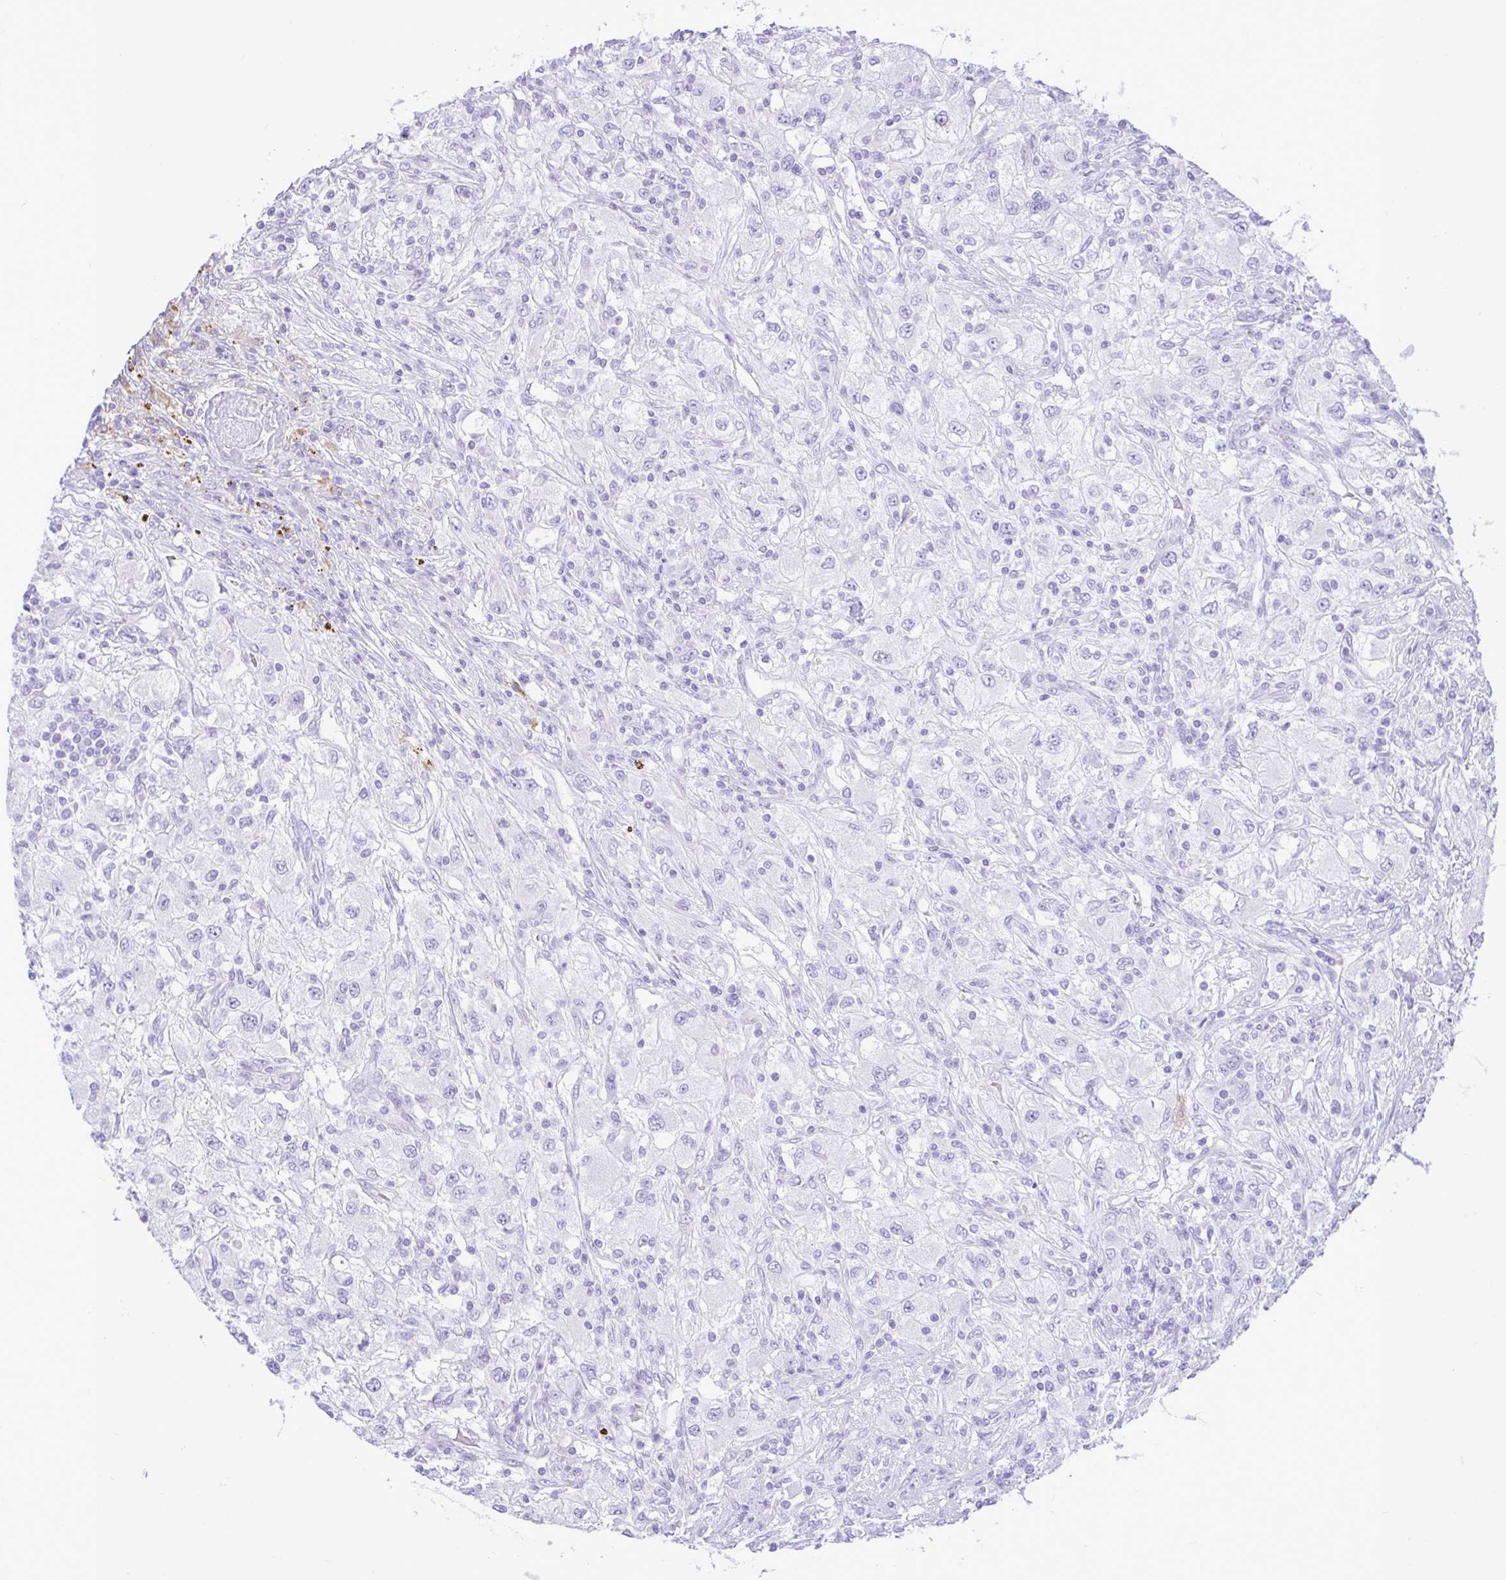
{"staining": {"intensity": "negative", "quantity": "none", "location": "none"}, "tissue": "renal cancer", "cell_type": "Tumor cells", "image_type": "cancer", "snomed": [{"axis": "morphology", "description": "Adenocarcinoma, NOS"}, {"axis": "topography", "description": "Kidney"}], "caption": "Human renal adenocarcinoma stained for a protein using immunohistochemistry shows no expression in tumor cells.", "gene": "ZNF101", "patient": {"sex": "female", "age": 67}}